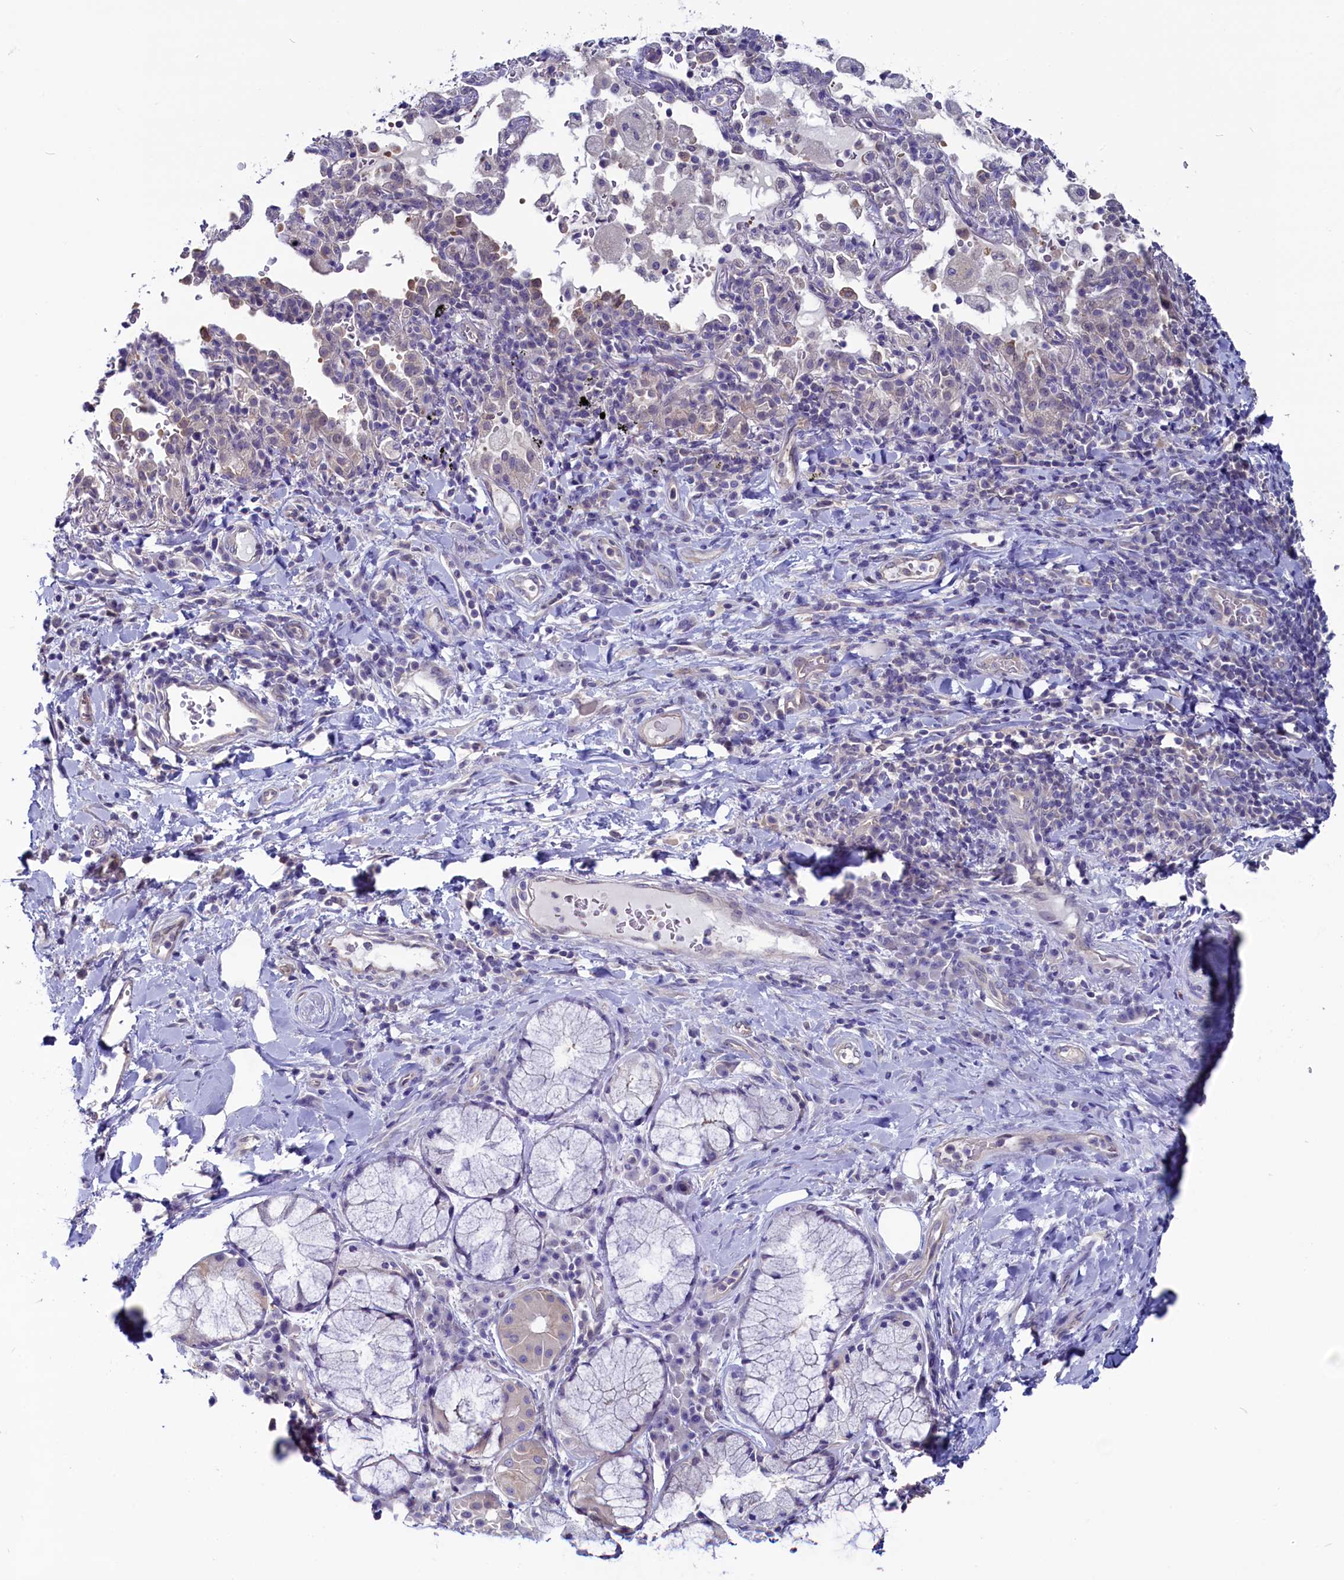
{"staining": {"intensity": "negative", "quantity": "none", "location": "none"}, "tissue": "adipose tissue", "cell_type": "Adipocytes", "image_type": "normal", "snomed": [{"axis": "morphology", "description": "Normal tissue, NOS"}, {"axis": "morphology", "description": "Squamous cell carcinoma, NOS"}, {"axis": "topography", "description": "Bronchus"}, {"axis": "topography", "description": "Lung"}], "caption": "Adipose tissue stained for a protein using immunohistochemistry (IHC) displays no staining adipocytes.", "gene": "CIAPIN1", "patient": {"sex": "male", "age": 64}}